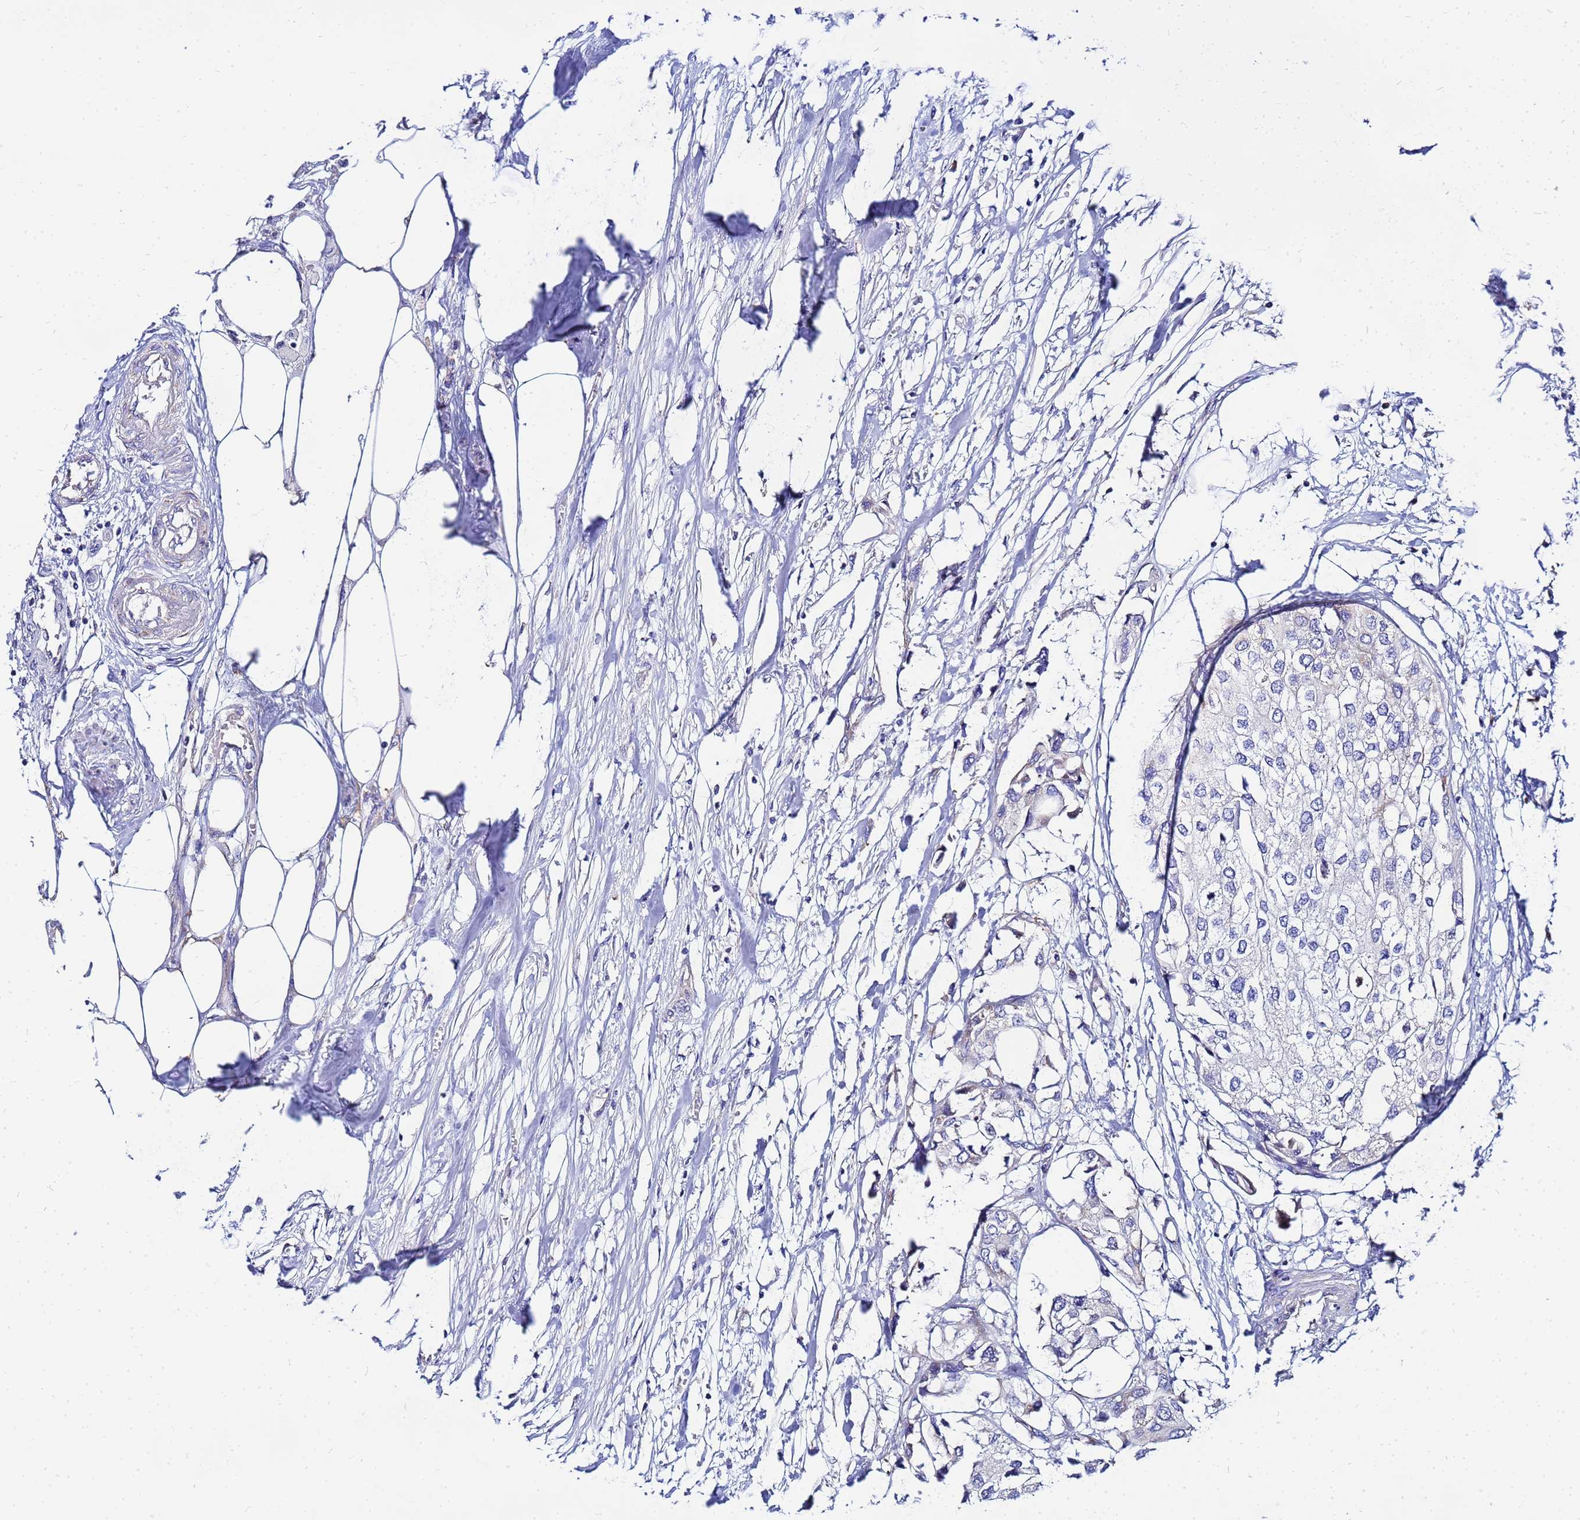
{"staining": {"intensity": "negative", "quantity": "none", "location": "none"}, "tissue": "urothelial cancer", "cell_type": "Tumor cells", "image_type": "cancer", "snomed": [{"axis": "morphology", "description": "Urothelial carcinoma, High grade"}, {"axis": "topography", "description": "Urinary bladder"}], "caption": "Human urothelial cancer stained for a protein using immunohistochemistry reveals no positivity in tumor cells.", "gene": "FAHD2A", "patient": {"sex": "male", "age": 64}}